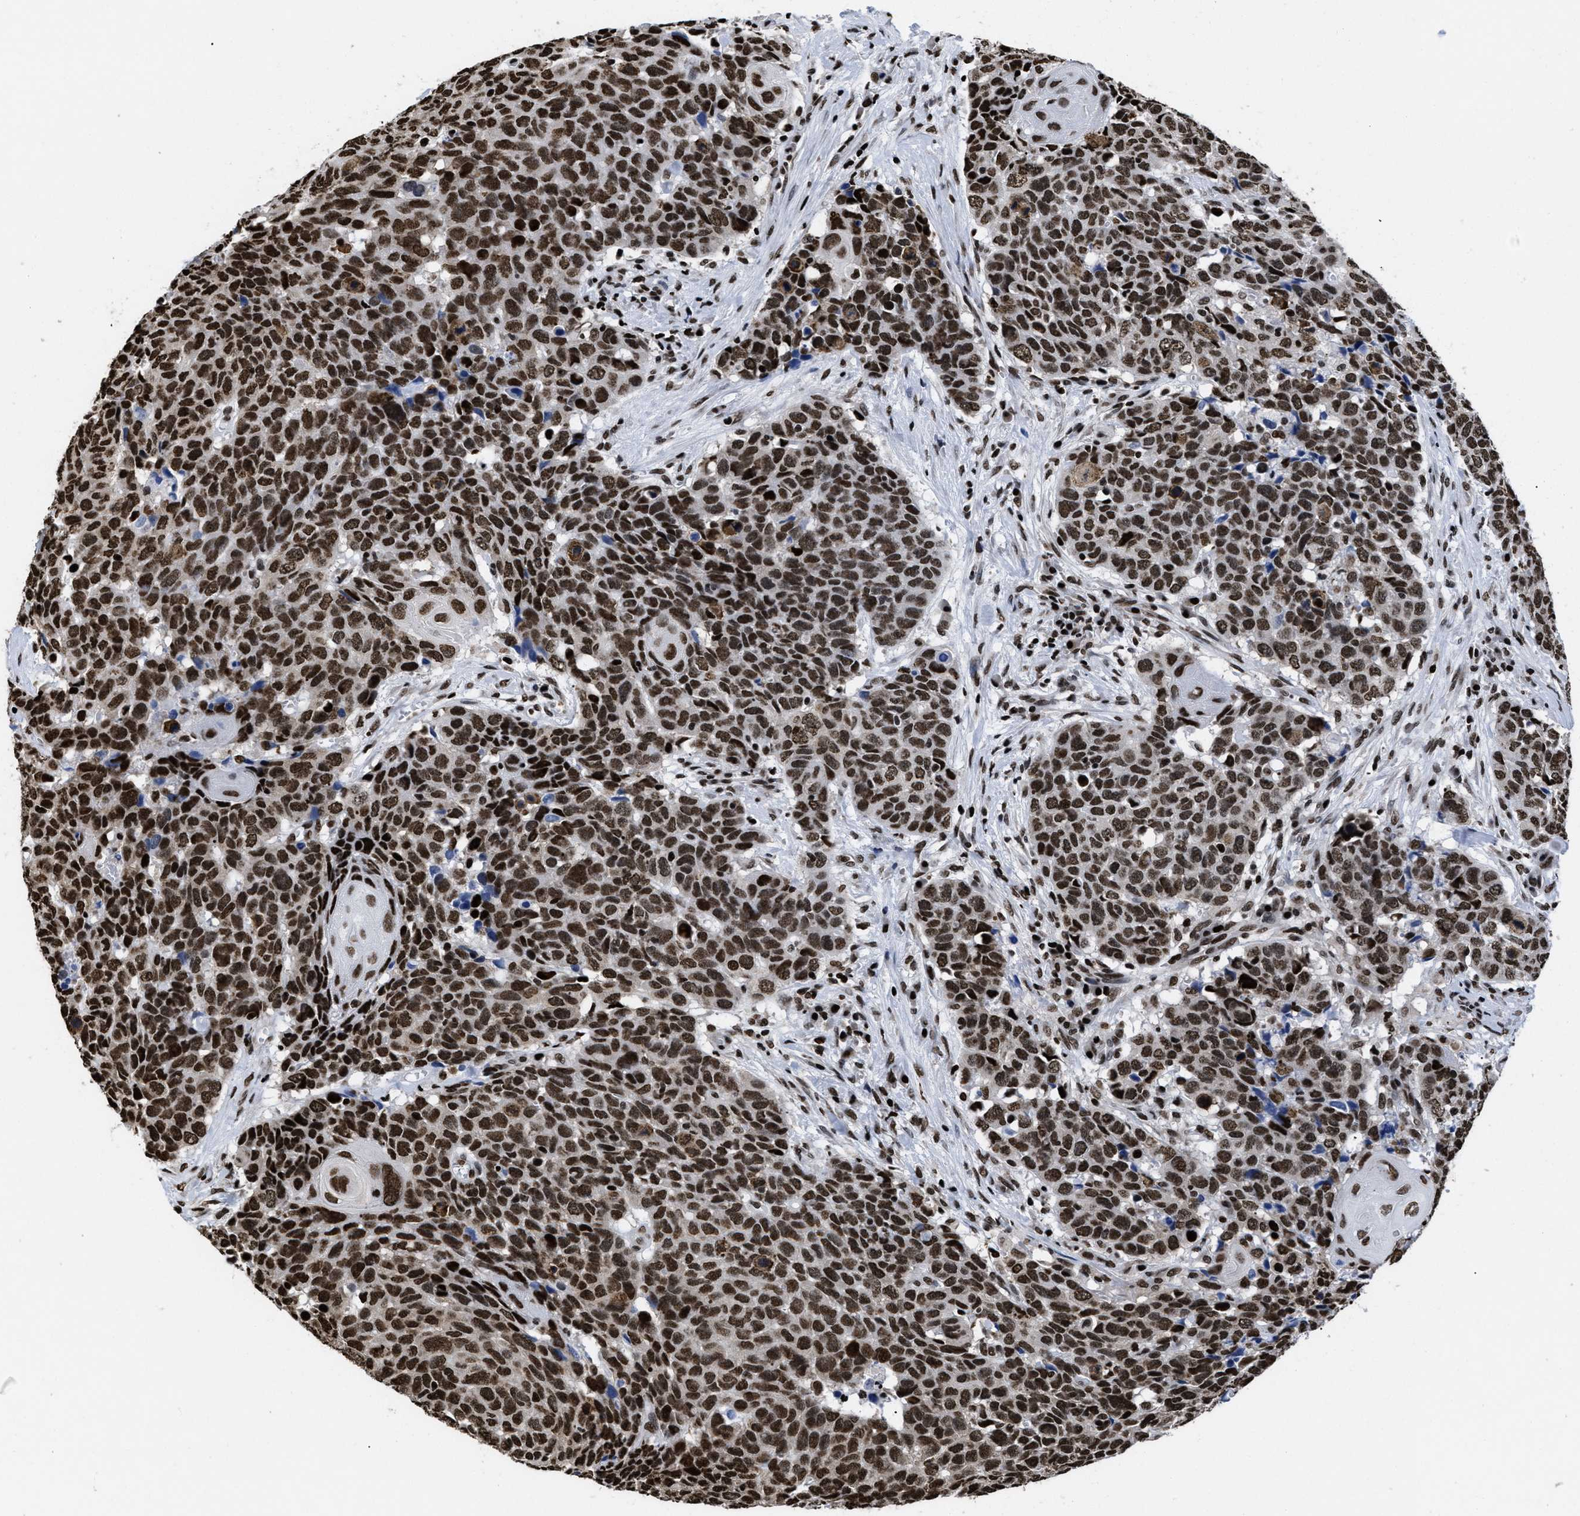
{"staining": {"intensity": "strong", "quantity": ">75%", "location": "nuclear"}, "tissue": "head and neck cancer", "cell_type": "Tumor cells", "image_type": "cancer", "snomed": [{"axis": "morphology", "description": "Squamous cell carcinoma, NOS"}, {"axis": "topography", "description": "Head-Neck"}], "caption": "High-power microscopy captured an immunohistochemistry image of squamous cell carcinoma (head and neck), revealing strong nuclear positivity in approximately >75% of tumor cells.", "gene": "CALHM3", "patient": {"sex": "male", "age": 66}}